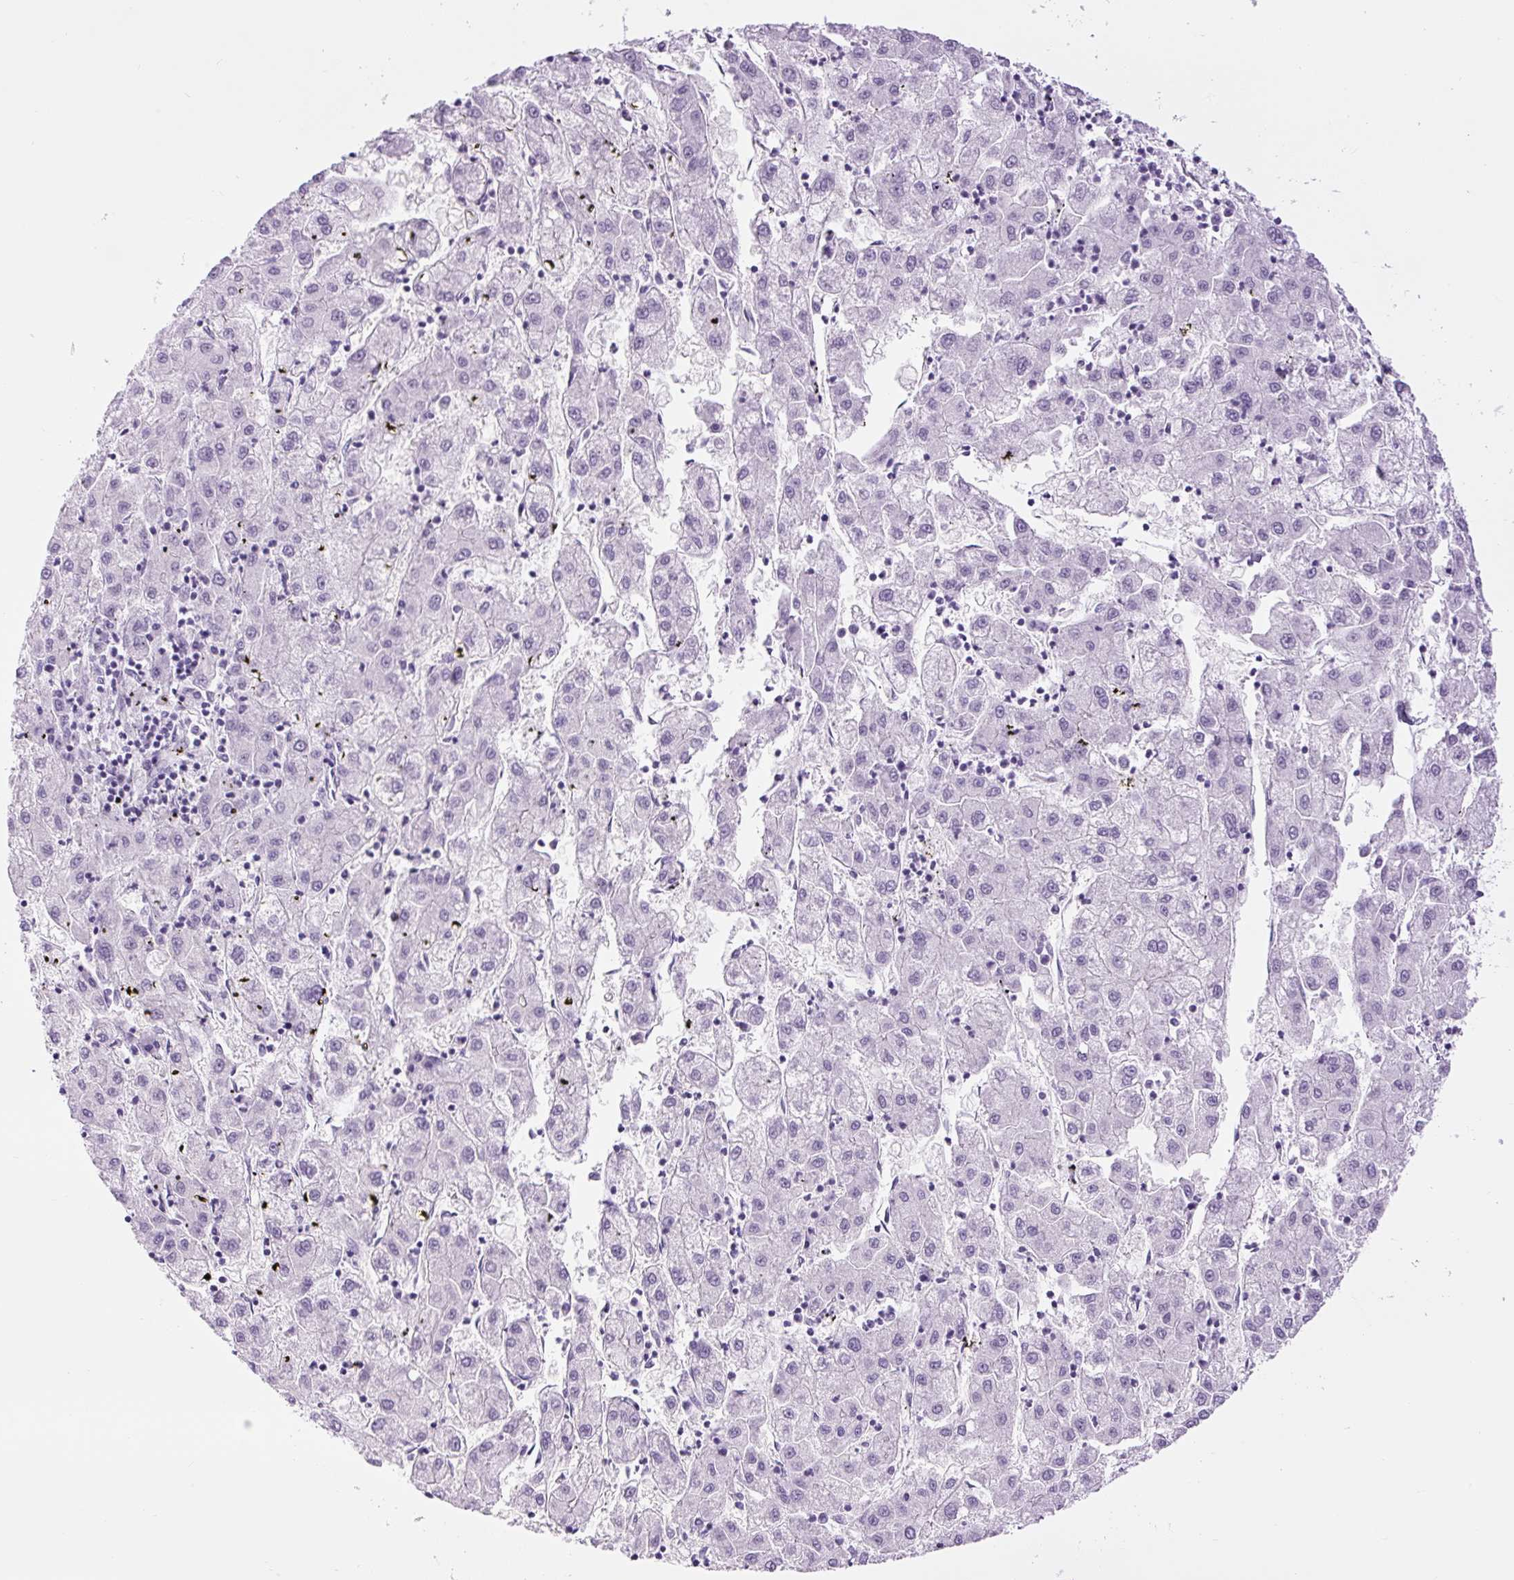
{"staining": {"intensity": "negative", "quantity": "none", "location": "none"}, "tissue": "liver cancer", "cell_type": "Tumor cells", "image_type": "cancer", "snomed": [{"axis": "morphology", "description": "Carcinoma, Hepatocellular, NOS"}, {"axis": "topography", "description": "Liver"}], "caption": "Tumor cells show no significant expression in liver cancer.", "gene": "RSPO4", "patient": {"sex": "male", "age": 72}}